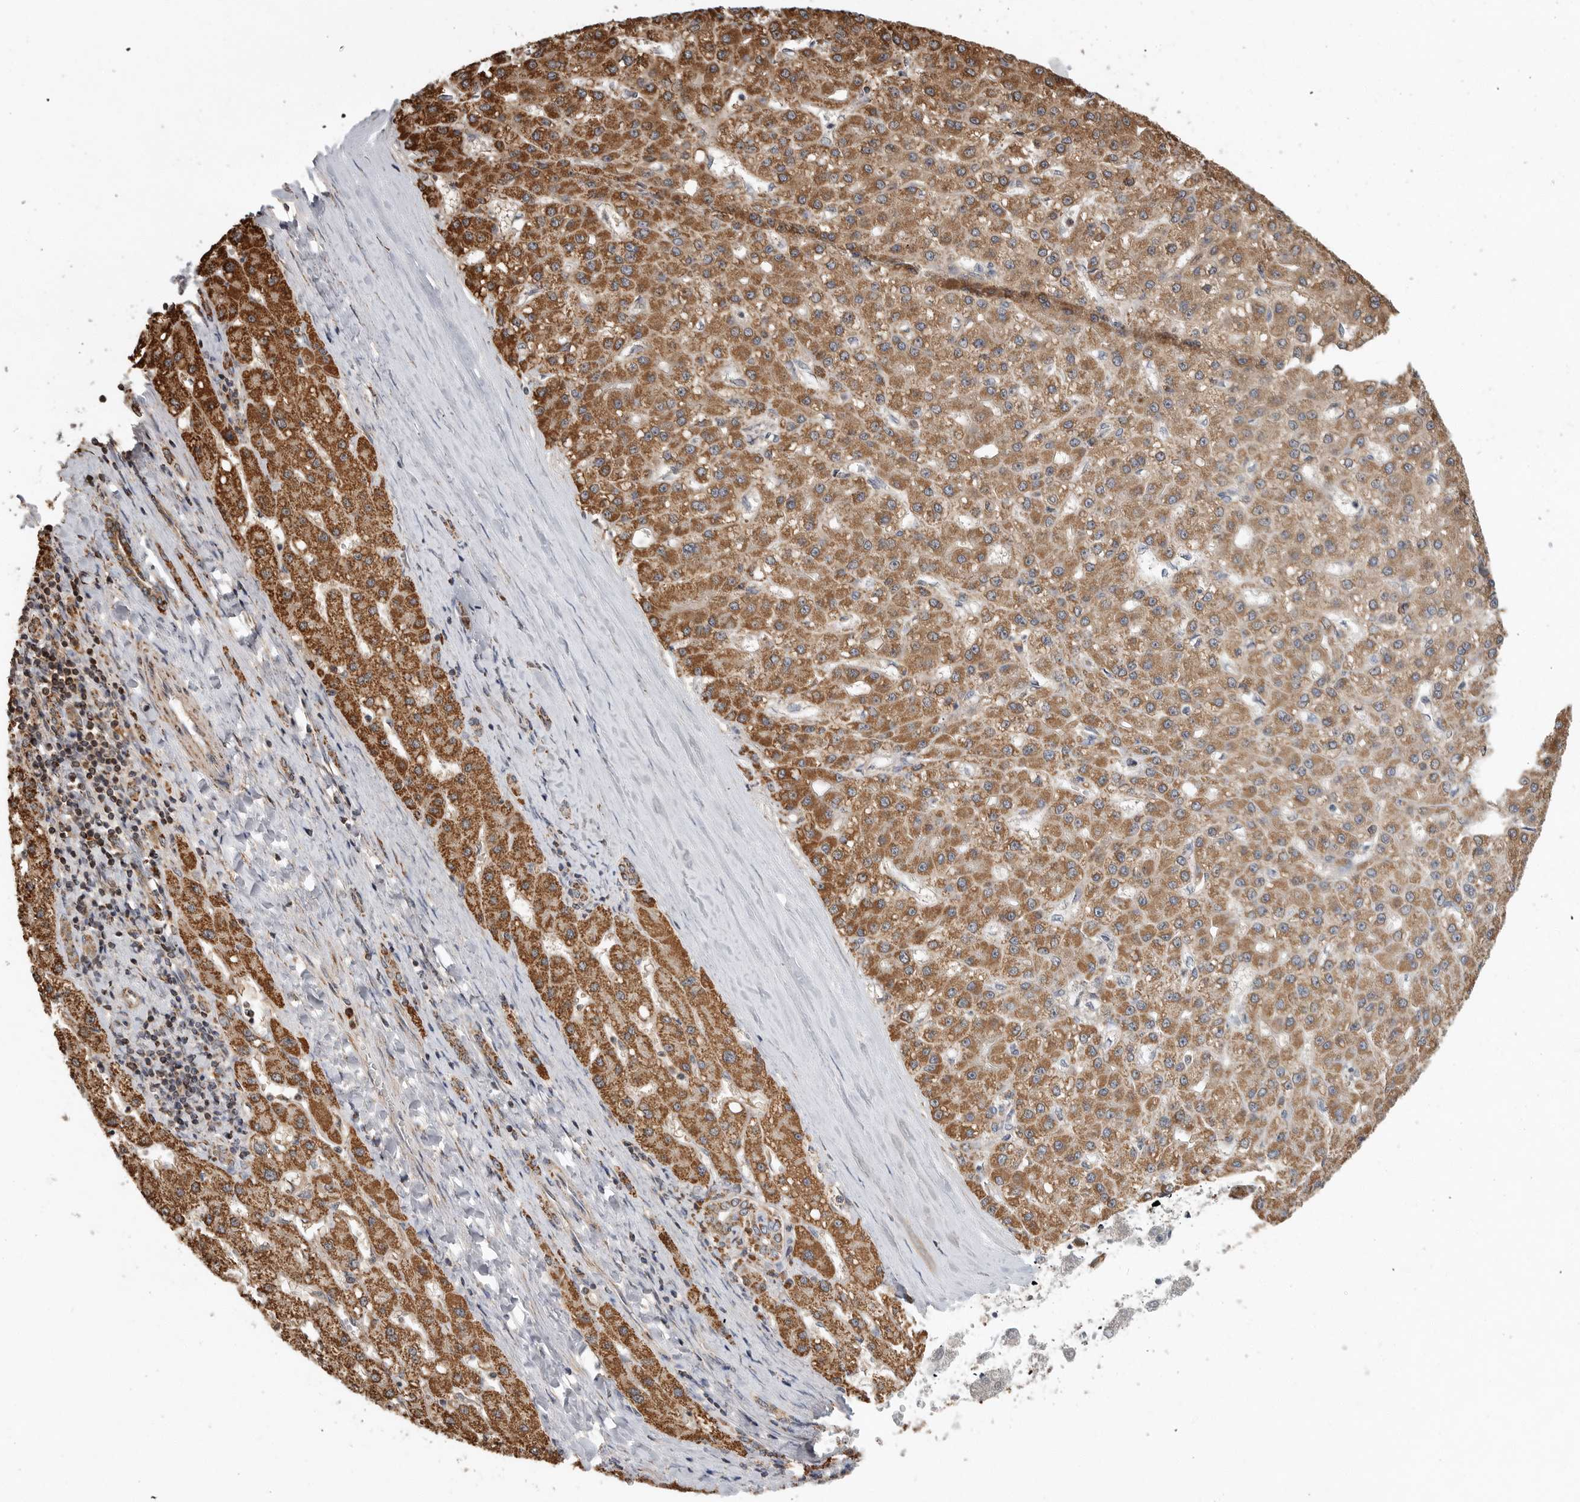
{"staining": {"intensity": "strong", "quantity": ">75%", "location": "cytoplasmic/membranous"}, "tissue": "liver cancer", "cell_type": "Tumor cells", "image_type": "cancer", "snomed": [{"axis": "morphology", "description": "Carcinoma, Hepatocellular, NOS"}, {"axis": "topography", "description": "Liver"}], "caption": "Liver cancer (hepatocellular carcinoma) stained with a brown dye exhibits strong cytoplasmic/membranous positive expression in approximately >75% of tumor cells.", "gene": "GCNT2", "patient": {"sex": "male", "age": 67}}